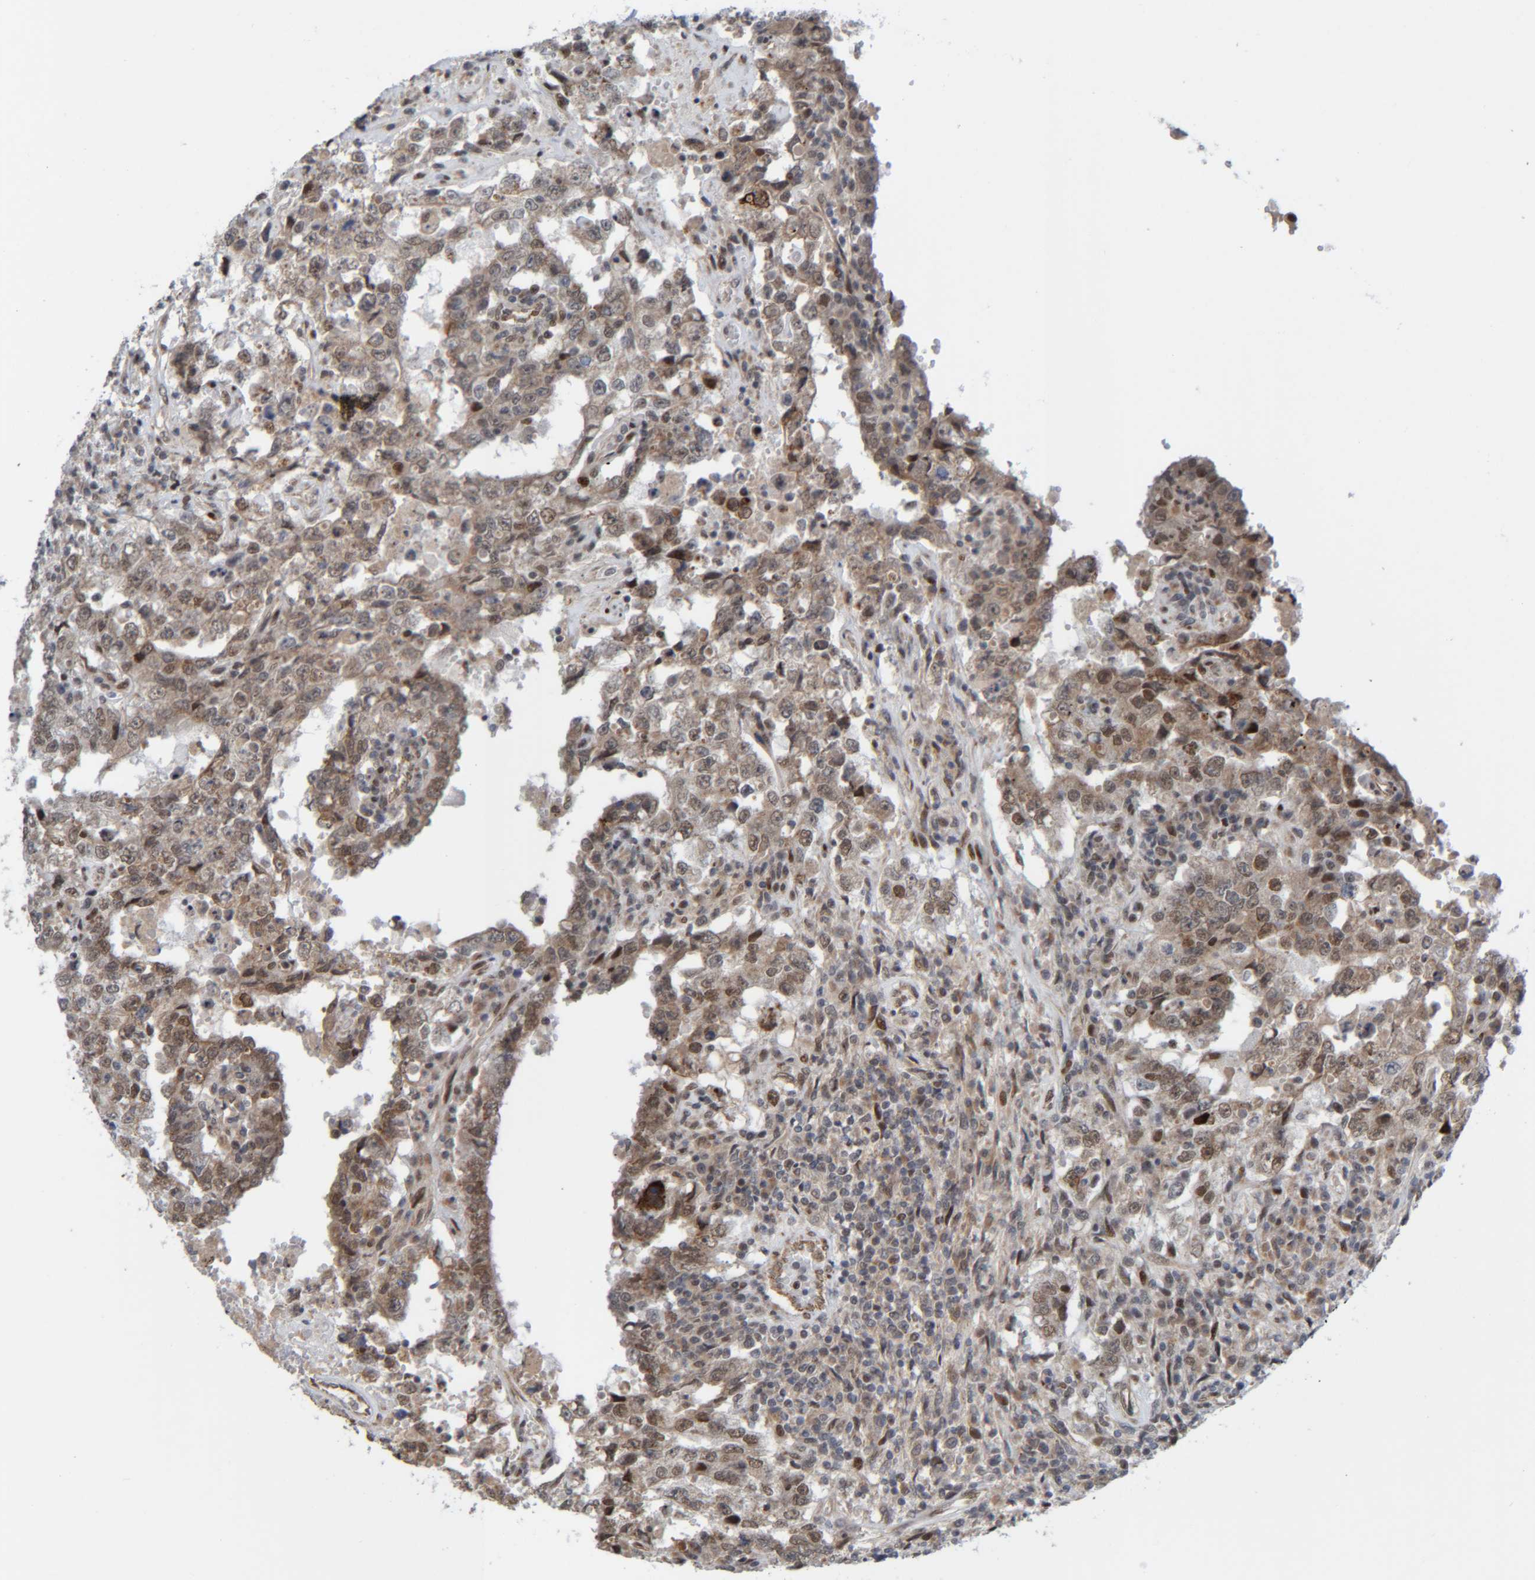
{"staining": {"intensity": "weak", "quantity": "25%-75%", "location": "cytoplasmic/membranous,nuclear"}, "tissue": "testis cancer", "cell_type": "Tumor cells", "image_type": "cancer", "snomed": [{"axis": "morphology", "description": "Carcinoma, Embryonal, NOS"}, {"axis": "topography", "description": "Testis"}], "caption": "Weak cytoplasmic/membranous and nuclear protein positivity is identified in approximately 25%-75% of tumor cells in testis embryonal carcinoma. (DAB (3,3'-diaminobenzidine) = brown stain, brightfield microscopy at high magnification).", "gene": "CCDC57", "patient": {"sex": "male", "age": 26}}